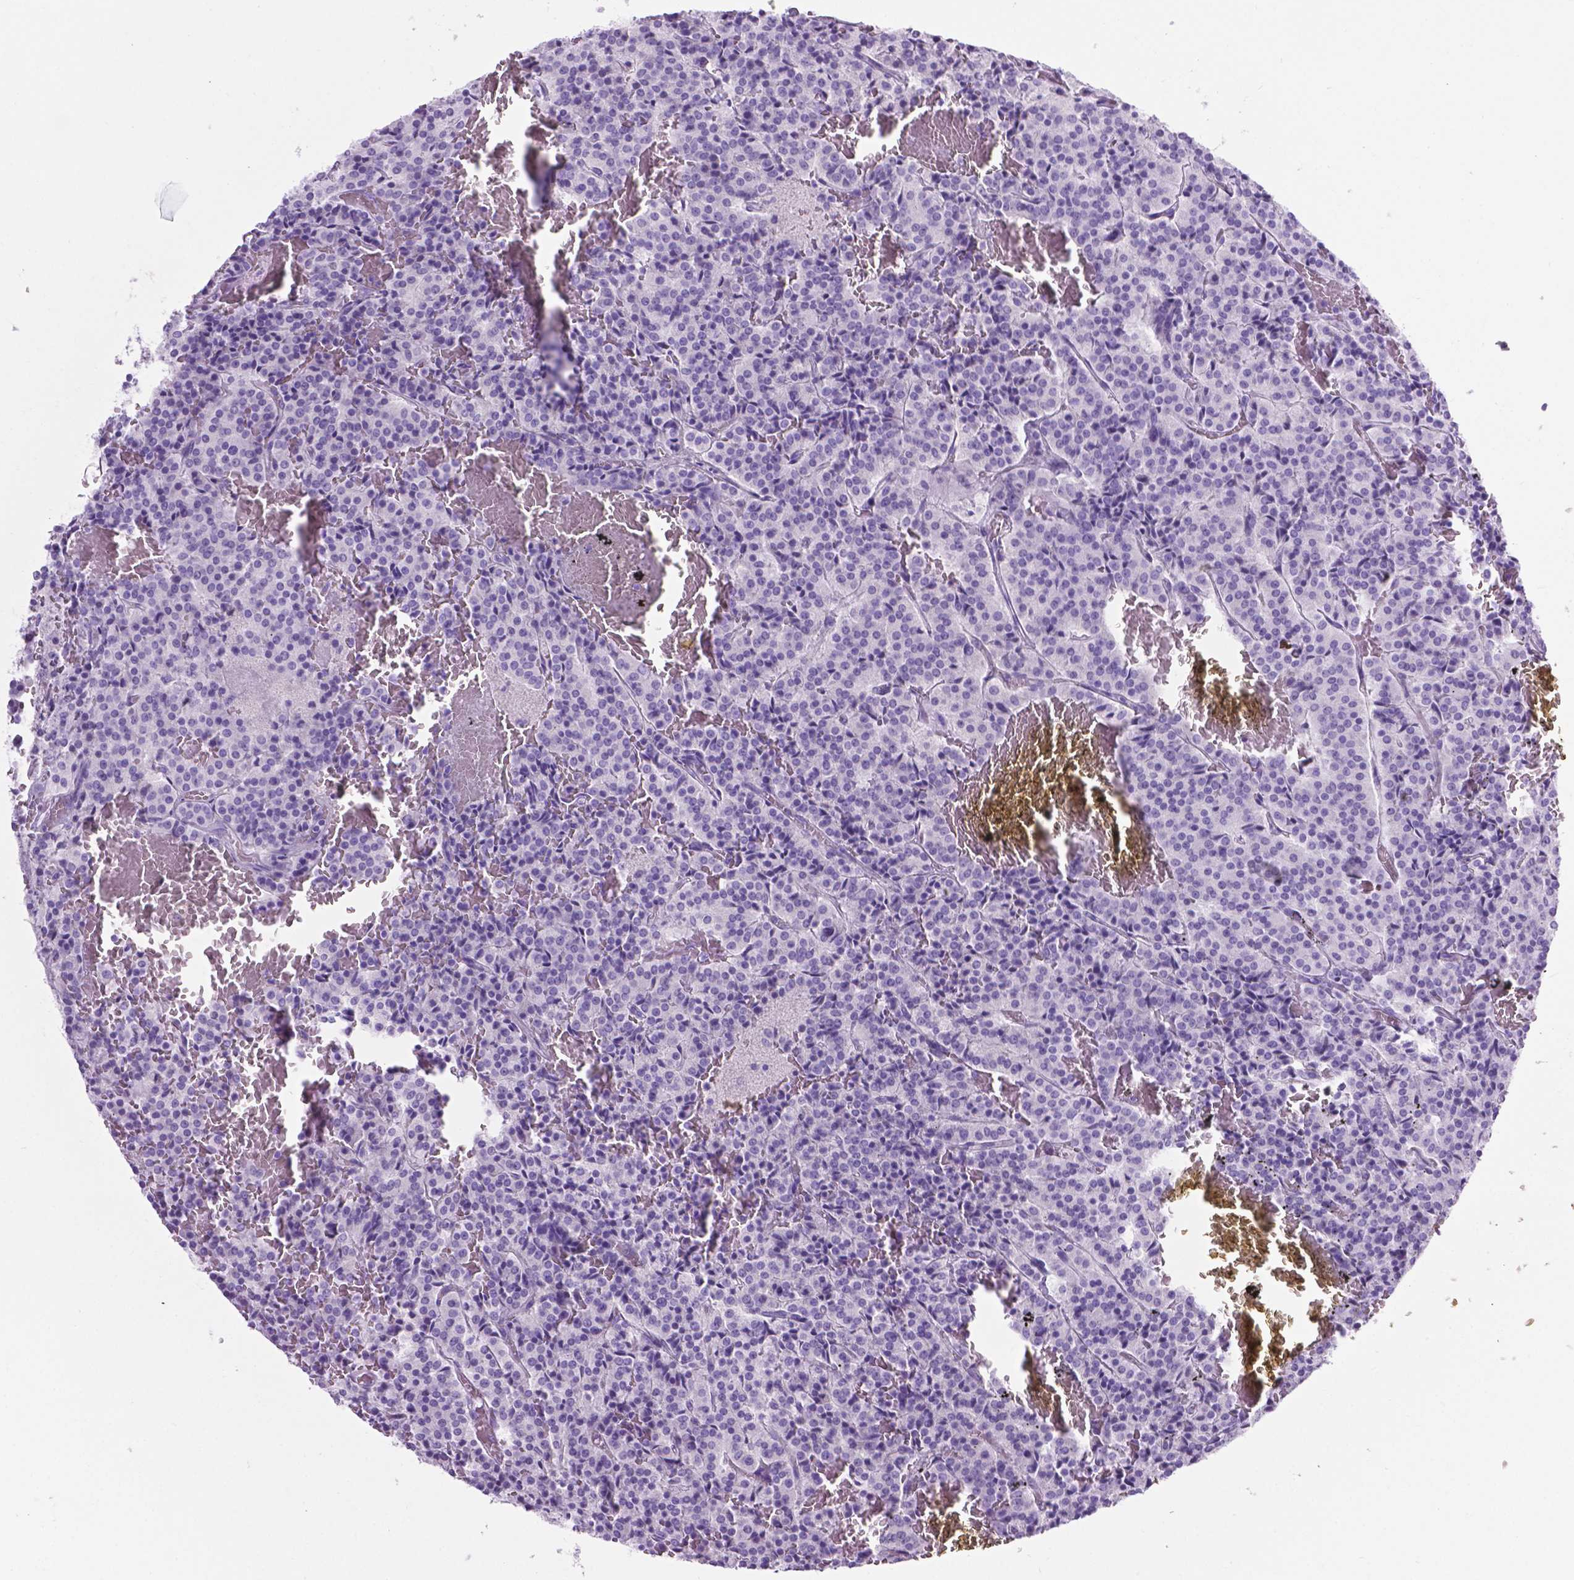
{"staining": {"intensity": "negative", "quantity": "none", "location": "none"}, "tissue": "carcinoid", "cell_type": "Tumor cells", "image_type": "cancer", "snomed": [{"axis": "morphology", "description": "Carcinoid, malignant, NOS"}, {"axis": "topography", "description": "Lung"}], "caption": "The immunohistochemistry (IHC) image has no significant positivity in tumor cells of carcinoid (malignant) tissue.", "gene": "LELP1", "patient": {"sex": "male", "age": 70}}